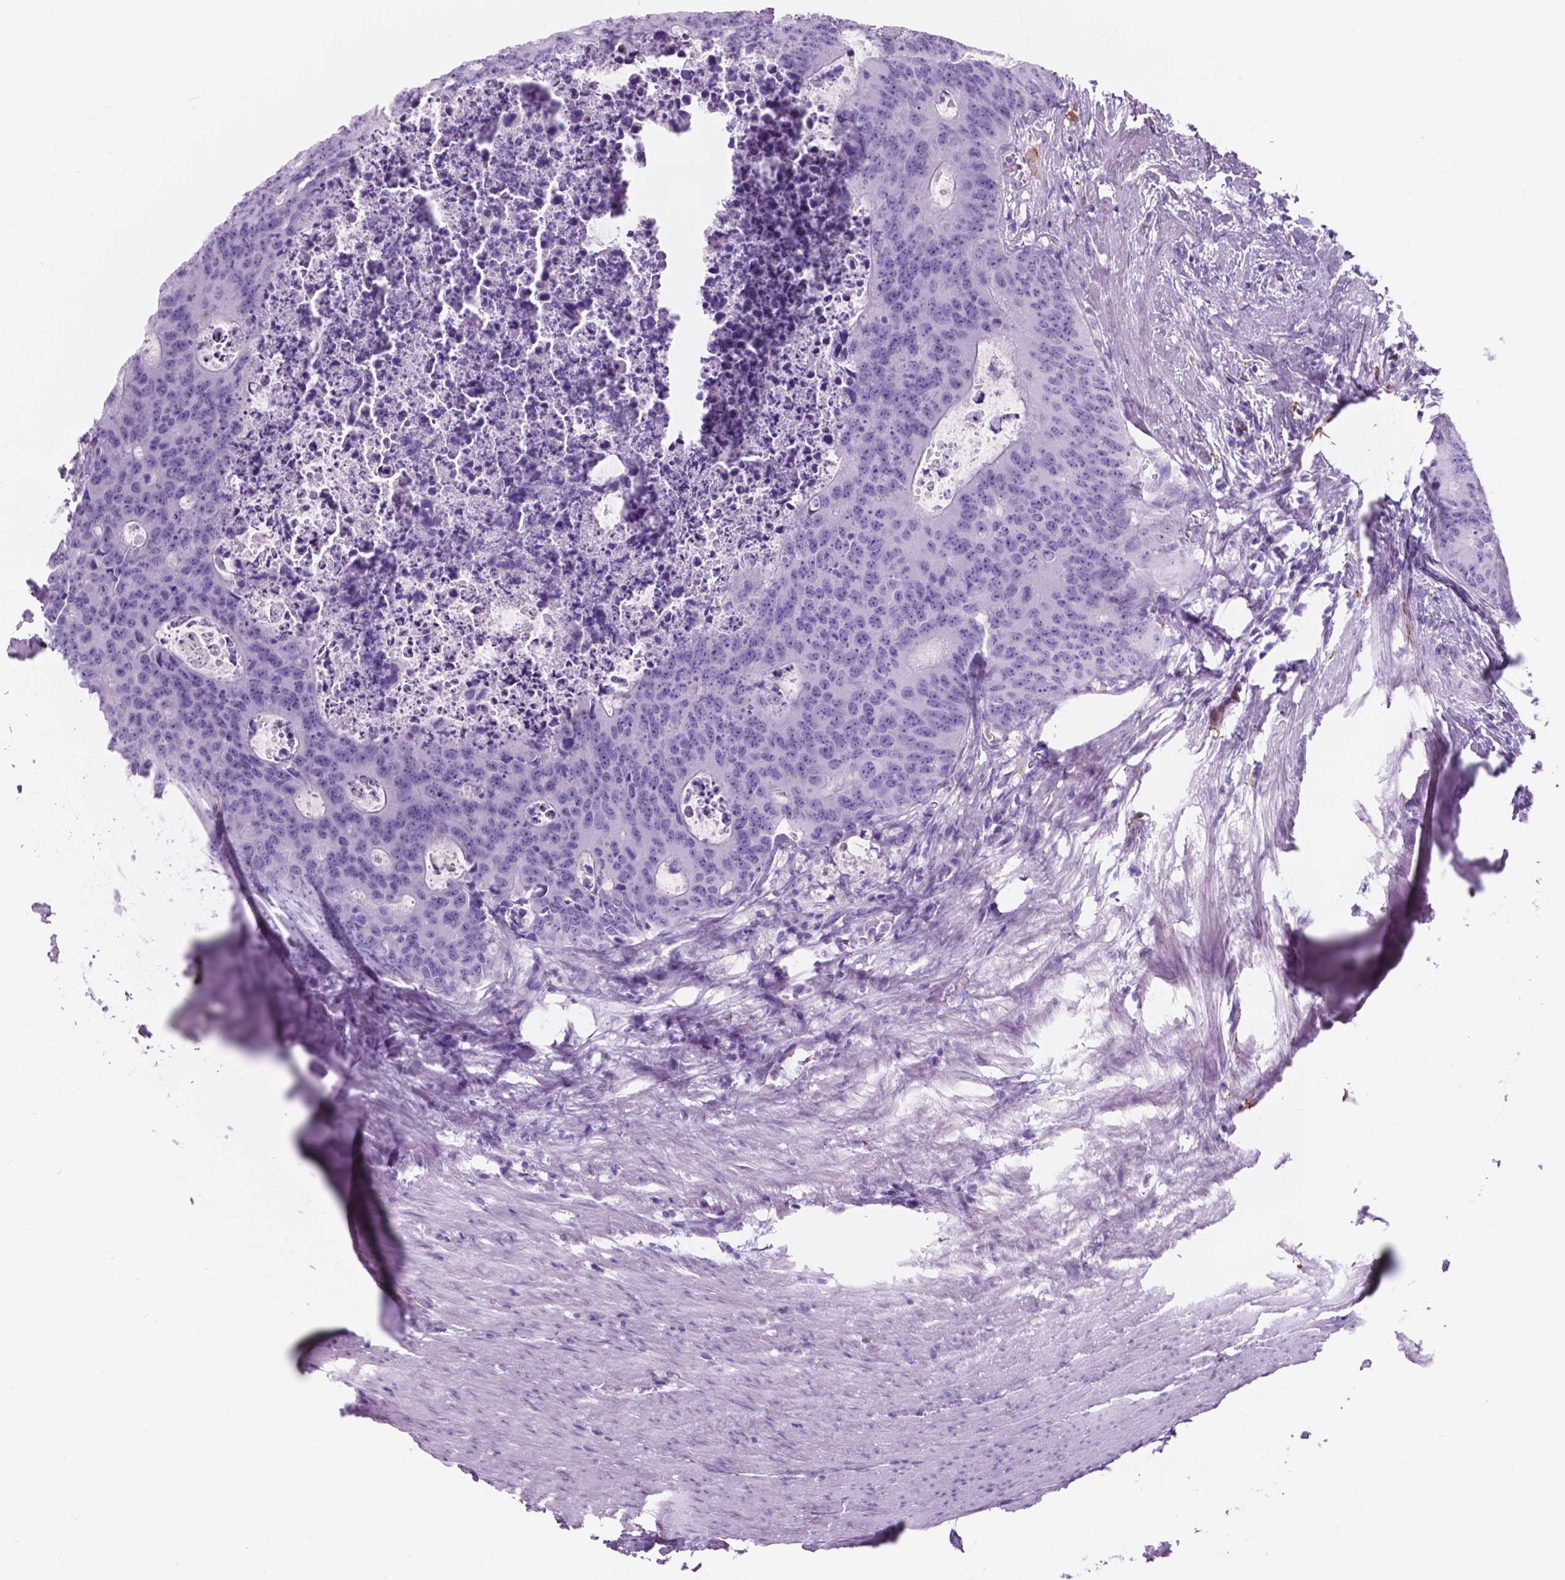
{"staining": {"intensity": "negative", "quantity": "none", "location": "none"}, "tissue": "colorectal cancer", "cell_type": "Tumor cells", "image_type": "cancer", "snomed": [{"axis": "morphology", "description": "Adenocarcinoma, NOS"}, {"axis": "topography", "description": "Colon"}], "caption": "Adenocarcinoma (colorectal) stained for a protein using immunohistochemistry (IHC) demonstrates no expression tumor cells.", "gene": "FXYD2", "patient": {"sex": "male", "age": 67}}